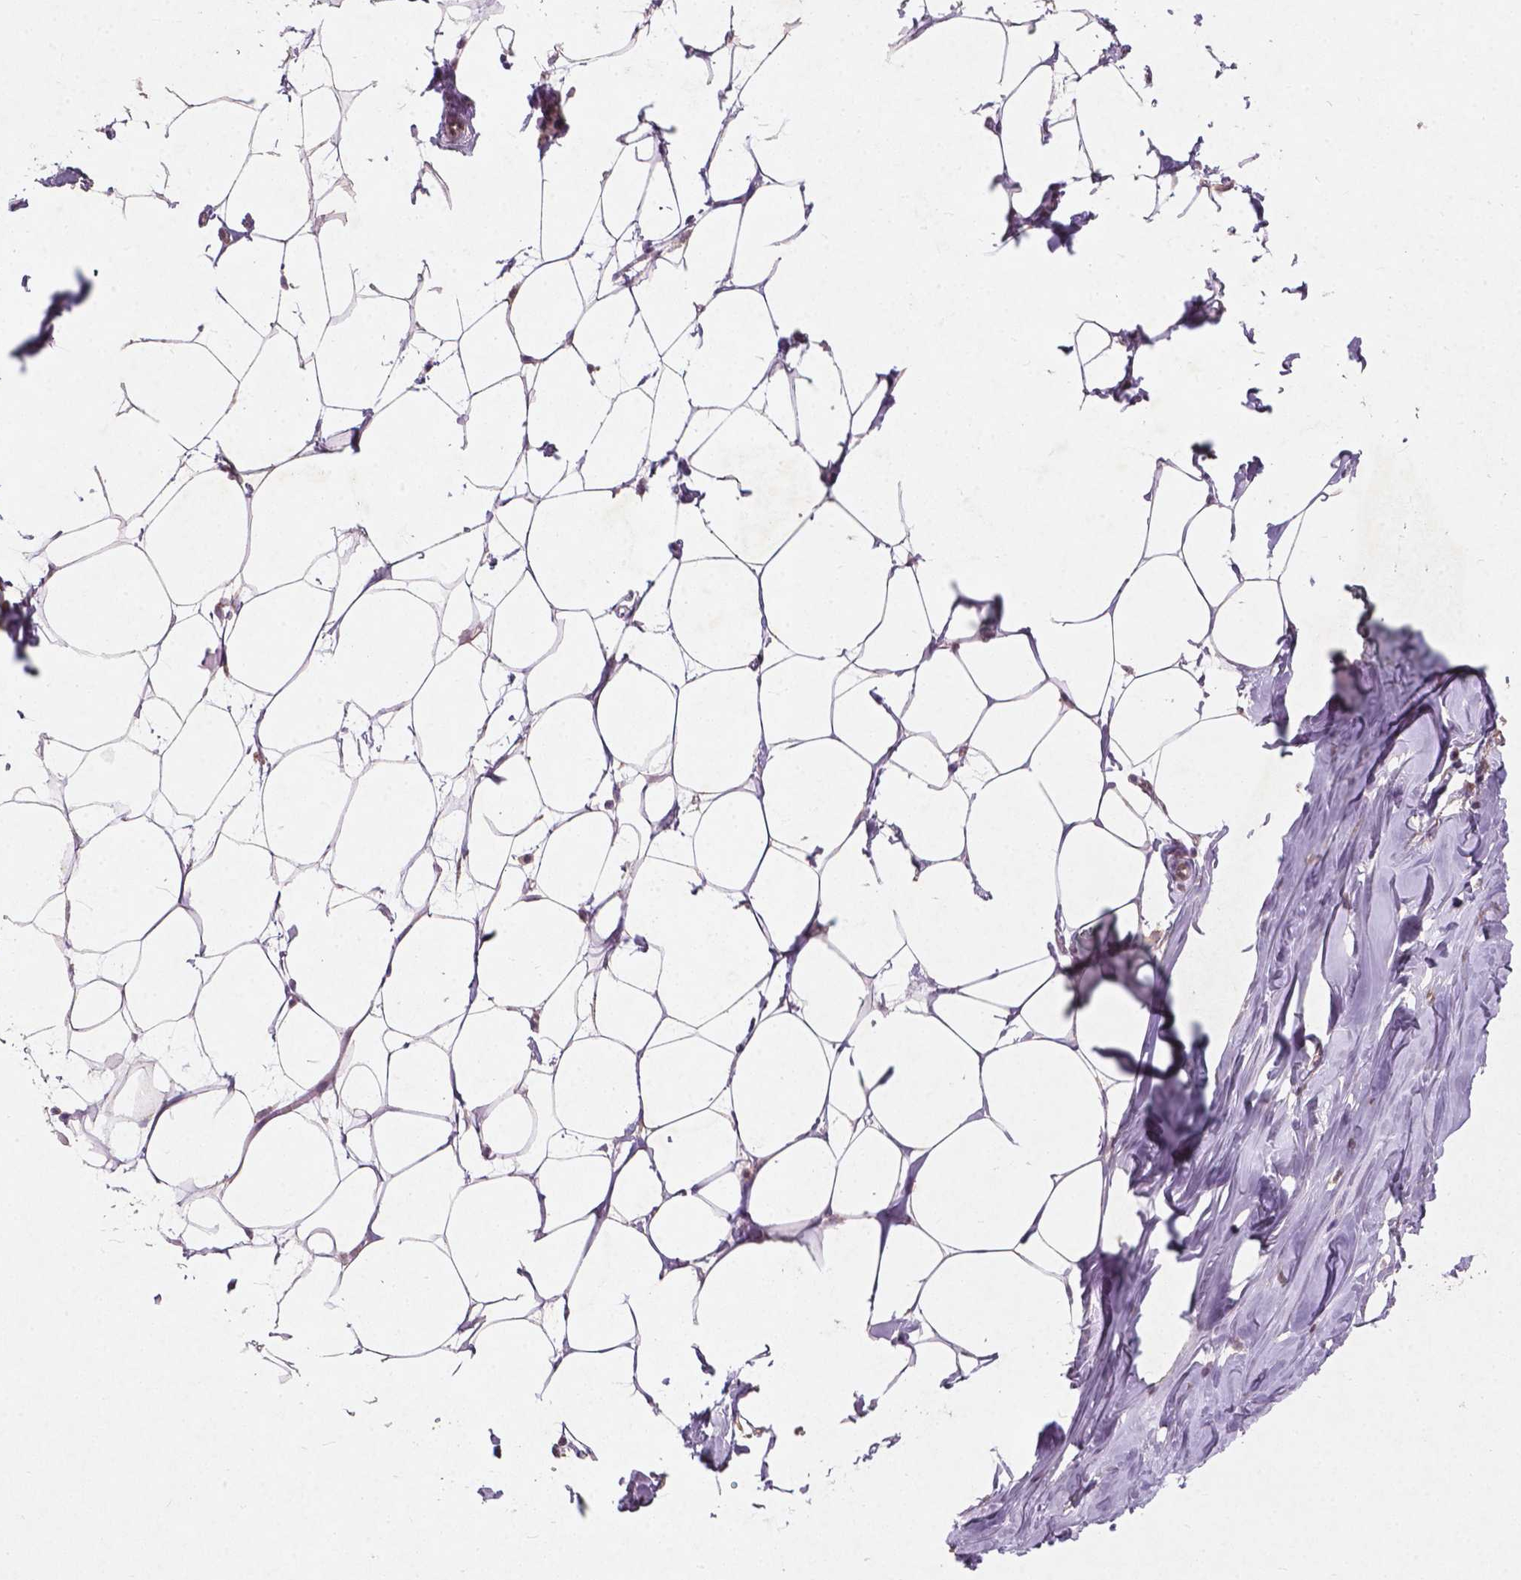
{"staining": {"intensity": "moderate", "quantity": "<25%", "location": "nuclear"}, "tissue": "breast", "cell_type": "Adipocytes", "image_type": "normal", "snomed": [{"axis": "morphology", "description": "Normal tissue, NOS"}, {"axis": "topography", "description": "Breast"}], "caption": "This image demonstrates immunohistochemistry staining of benign breast, with low moderate nuclear expression in about <25% of adipocytes.", "gene": "SMAD2", "patient": {"sex": "female", "age": 27}}